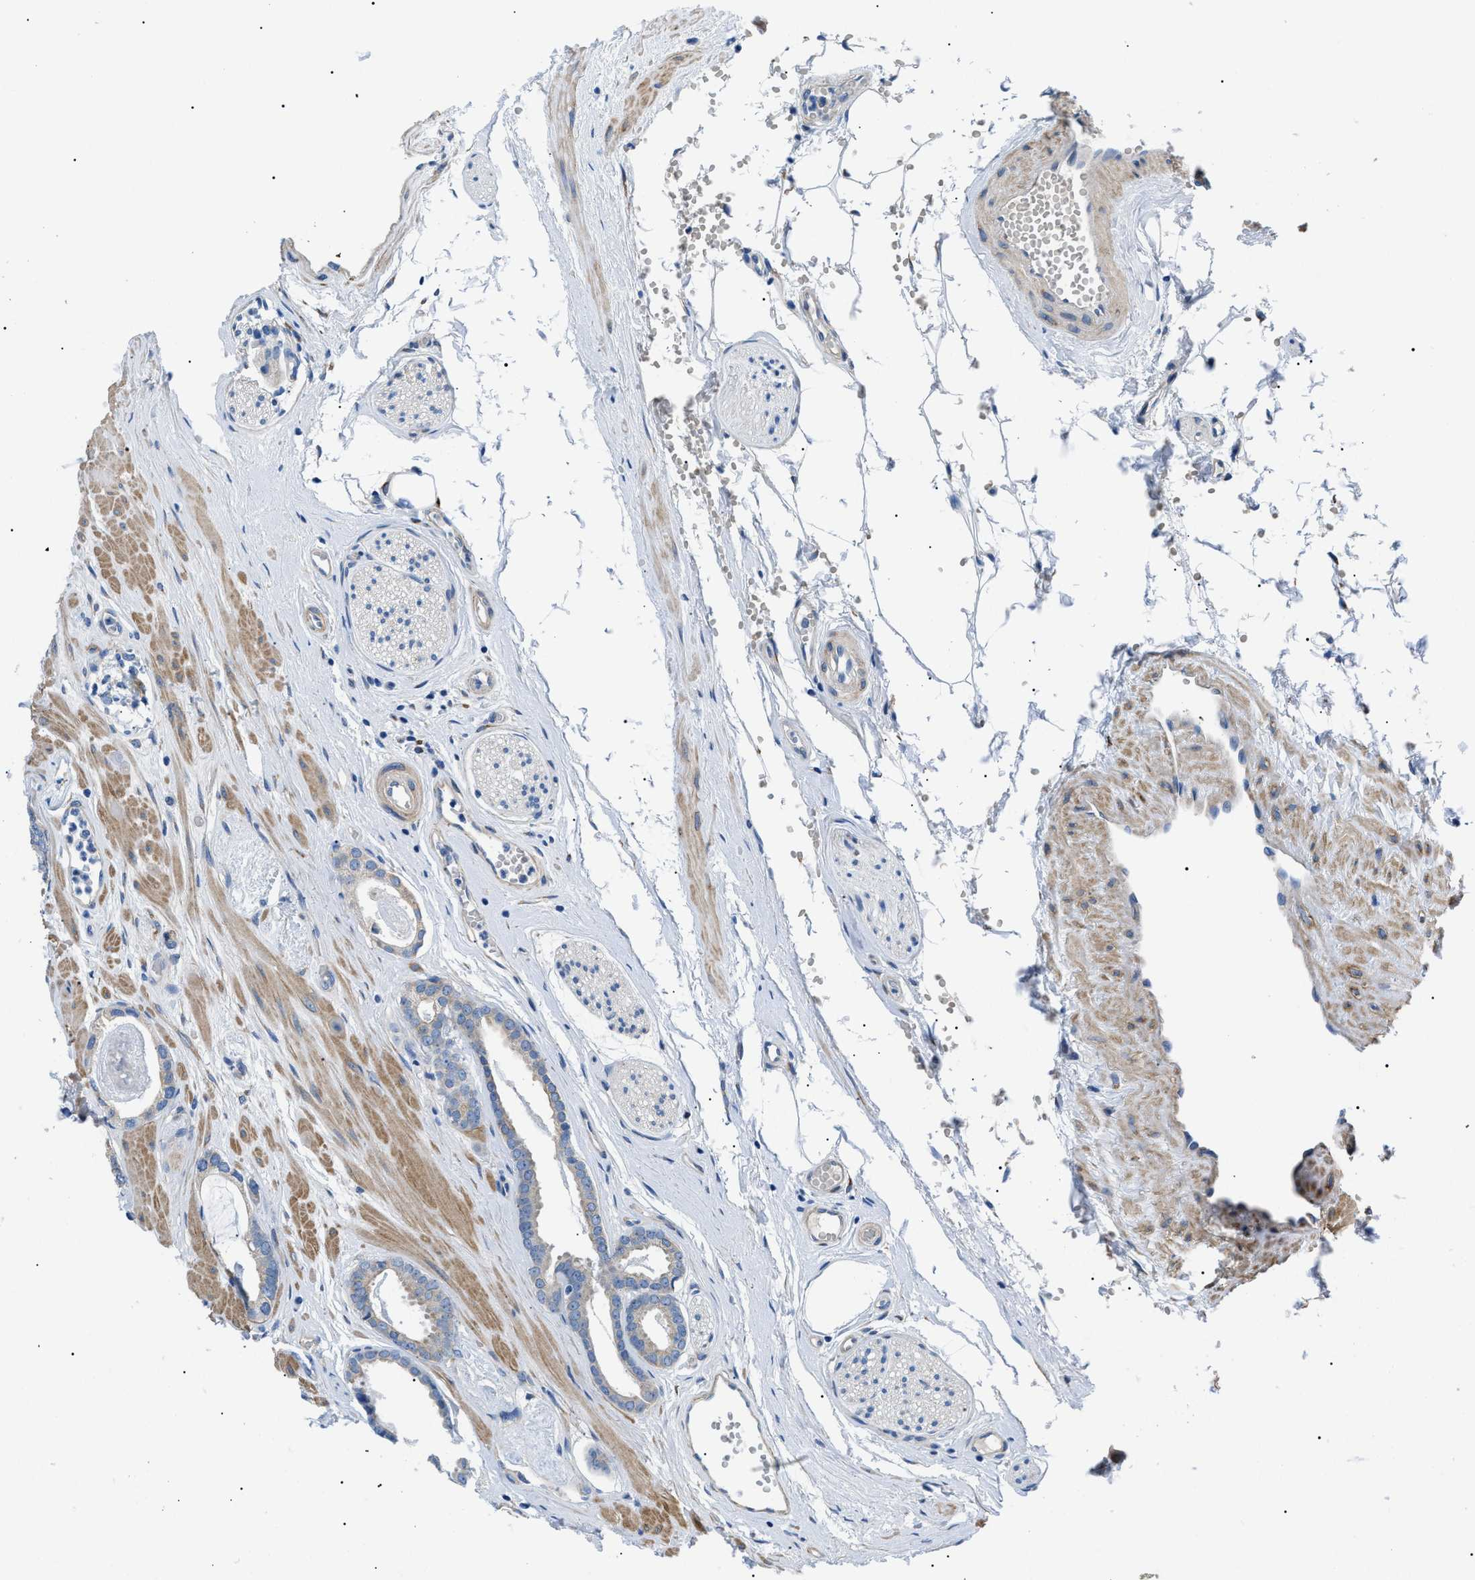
{"staining": {"intensity": "negative", "quantity": "none", "location": "none"}, "tissue": "prostate cancer", "cell_type": "Tumor cells", "image_type": "cancer", "snomed": [{"axis": "morphology", "description": "Adenocarcinoma, Low grade"}, {"axis": "topography", "description": "Prostate"}], "caption": "Micrograph shows no protein expression in tumor cells of low-grade adenocarcinoma (prostate) tissue. (DAB immunohistochemistry with hematoxylin counter stain).", "gene": "MYO10", "patient": {"sex": "male", "age": 53}}